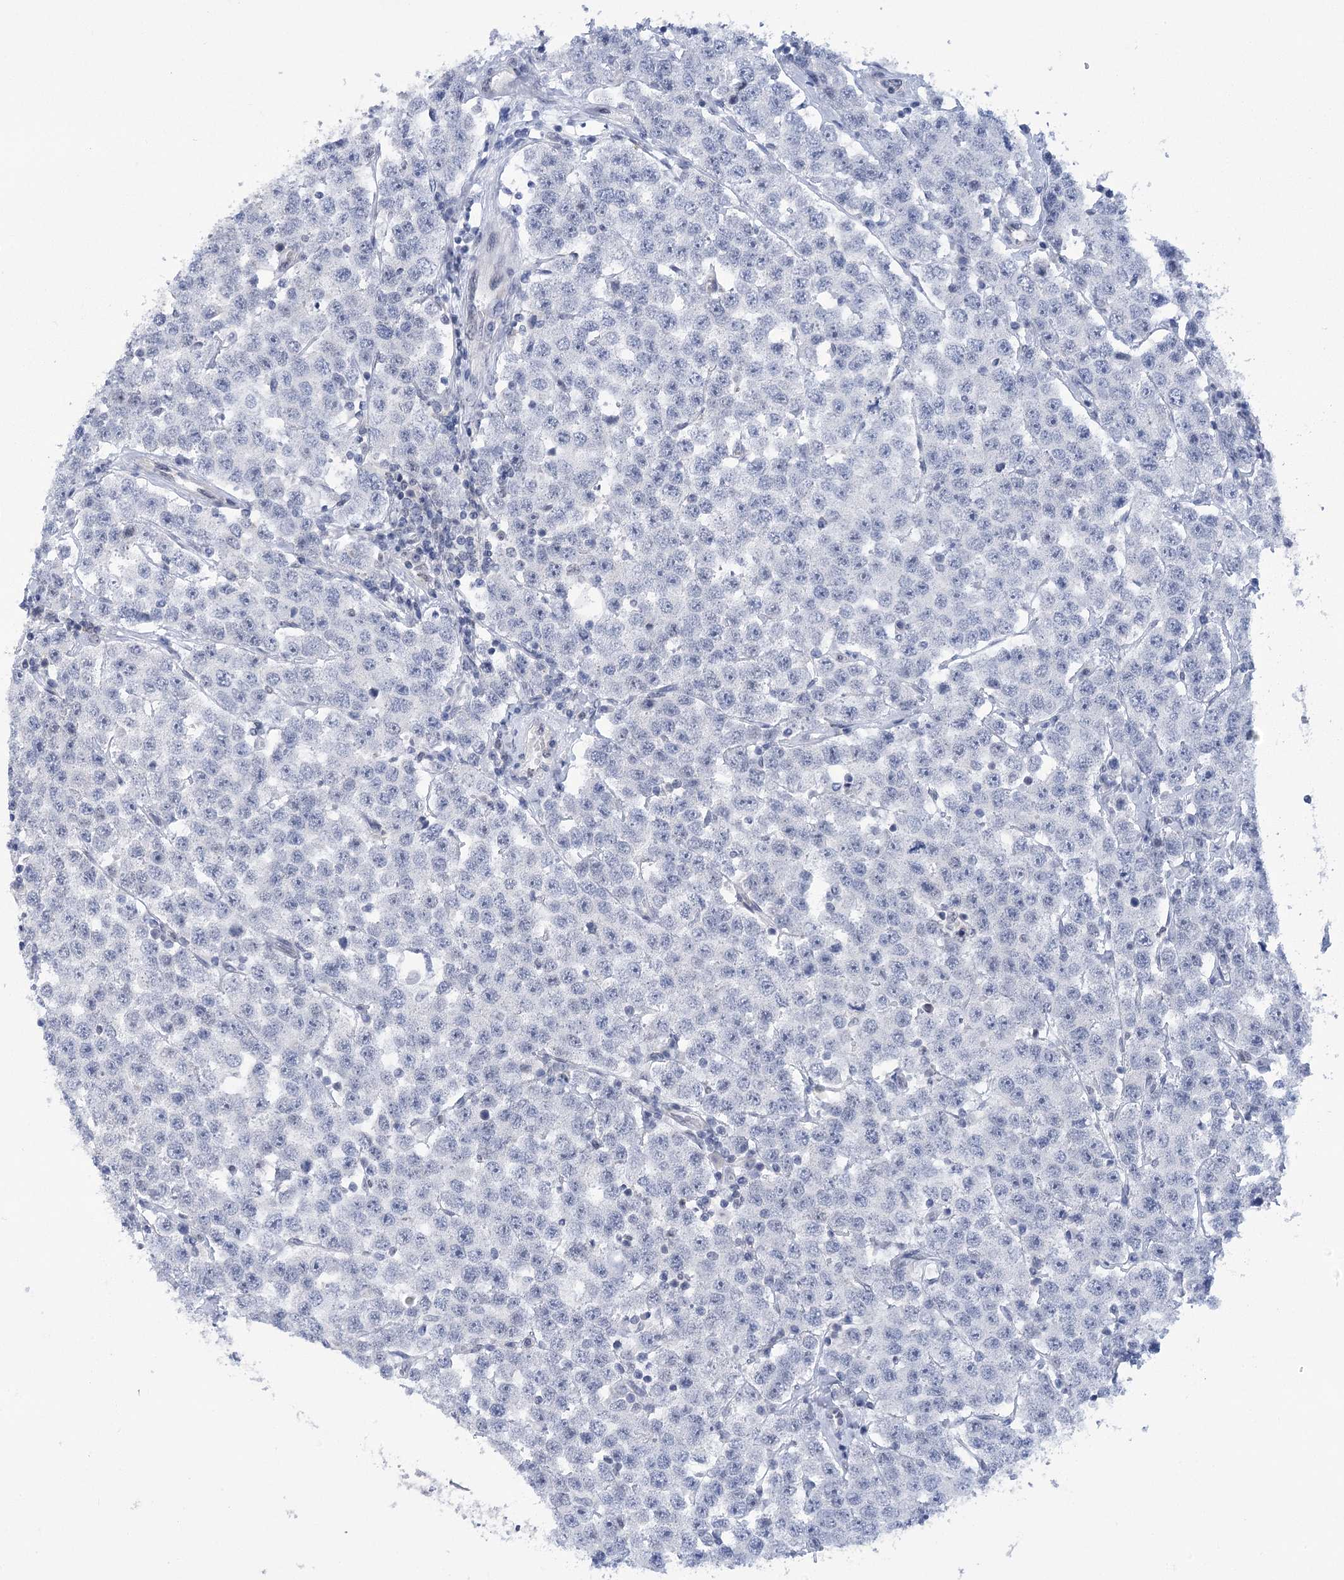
{"staining": {"intensity": "negative", "quantity": "none", "location": "none"}, "tissue": "testis cancer", "cell_type": "Tumor cells", "image_type": "cancer", "snomed": [{"axis": "morphology", "description": "Seminoma, NOS"}, {"axis": "topography", "description": "Testis"}], "caption": "Tumor cells are negative for protein expression in human testis cancer (seminoma).", "gene": "HNRNPA0", "patient": {"sex": "male", "age": 28}}